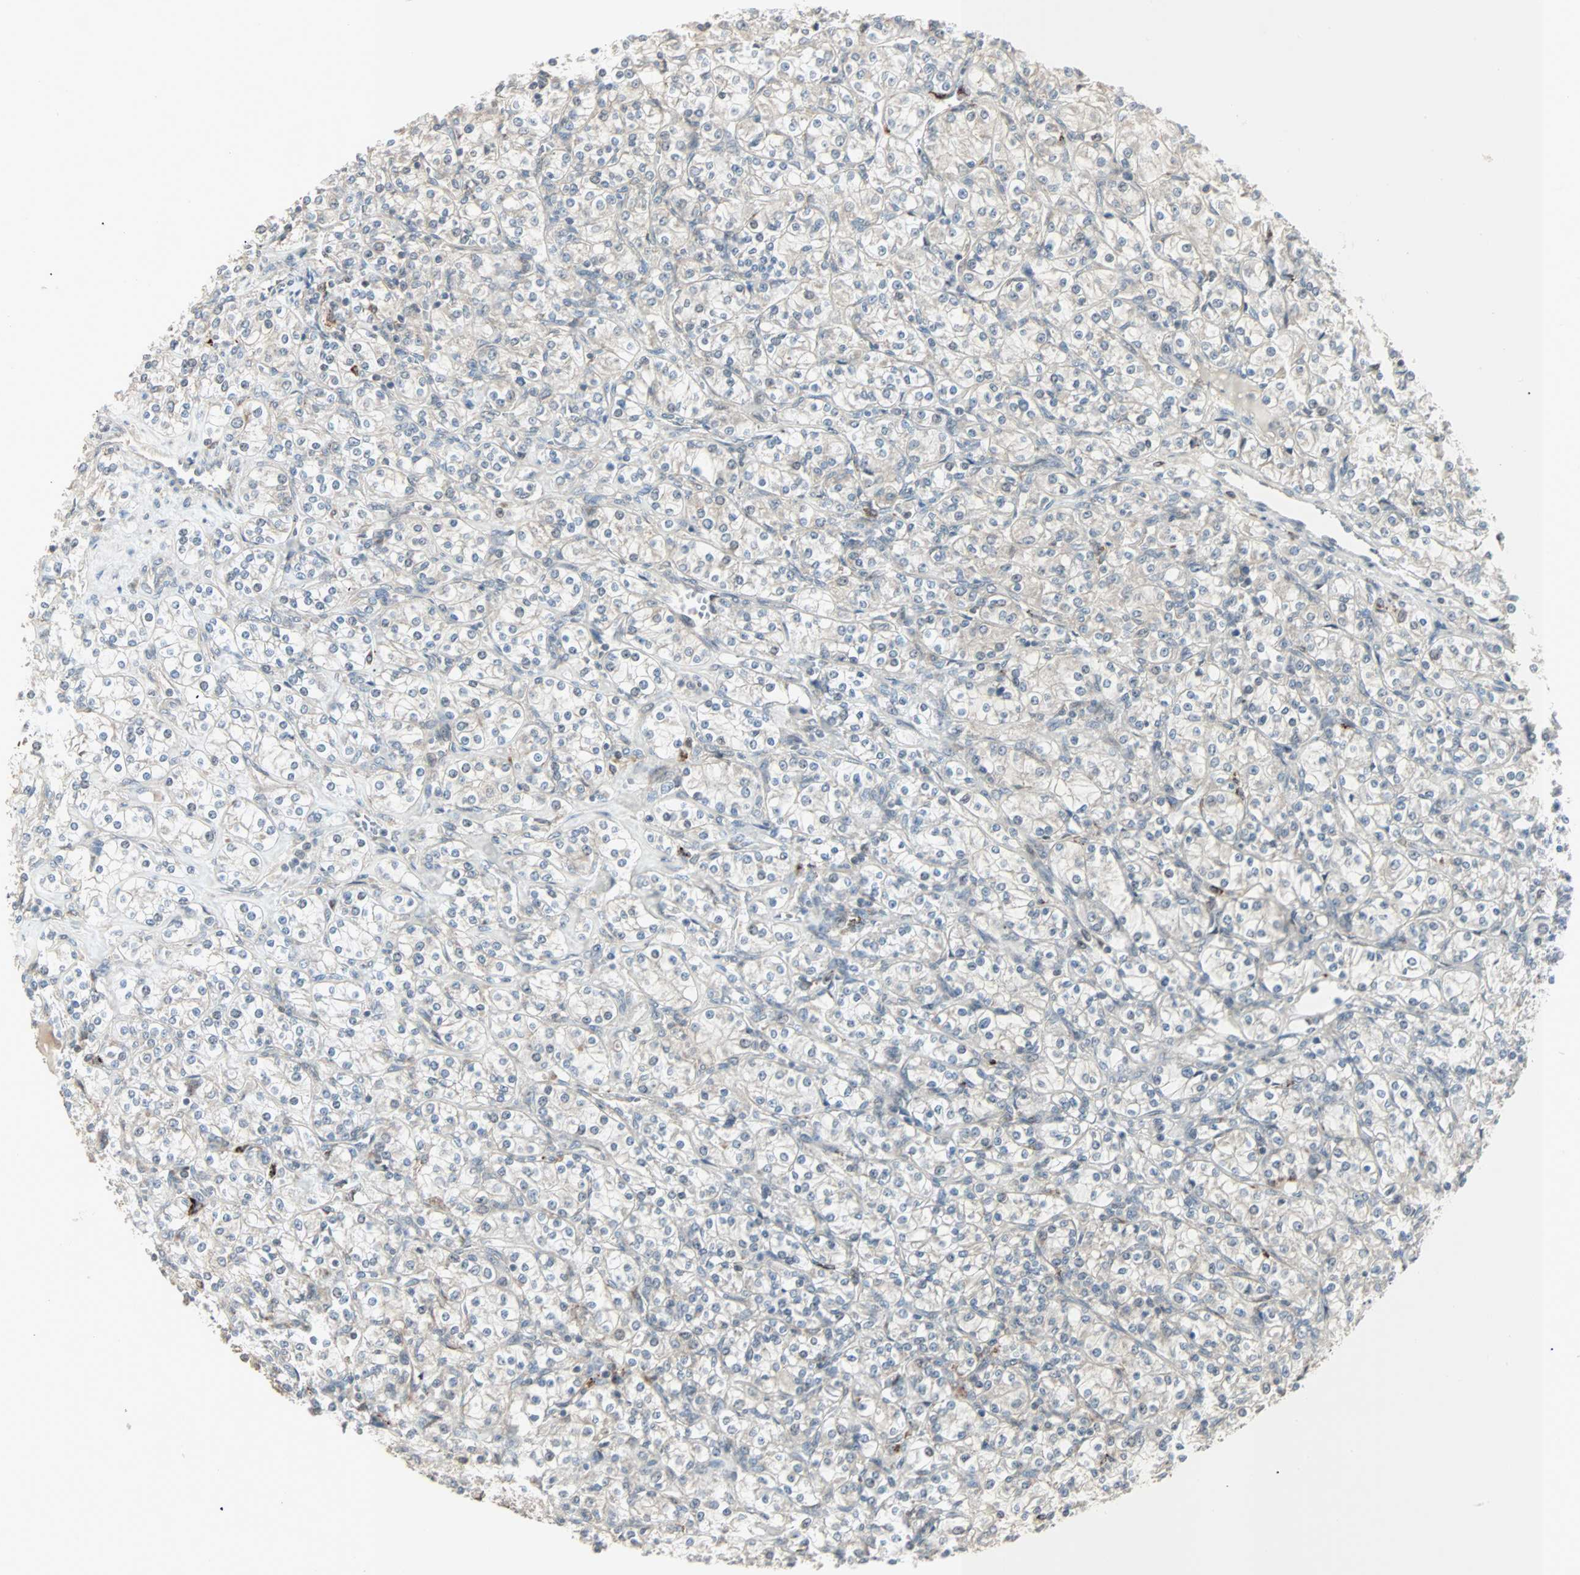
{"staining": {"intensity": "weak", "quantity": "25%-75%", "location": "cytoplasmic/membranous"}, "tissue": "renal cancer", "cell_type": "Tumor cells", "image_type": "cancer", "snomed": [{"axis": "morphology", "description": "Adenocarcinoma, NOS"}, {"axis": "topography", "description": "Kidney"}], "caption": "An IHC image of neoplastic tissue is shown. Protein staining in brown labels weak cytoplasmic/membranous positivity in adenocarcinoma (renal) within tumor cells.", "gene": "KDM4A", "patient": {"sex": "male", "age": 77}}